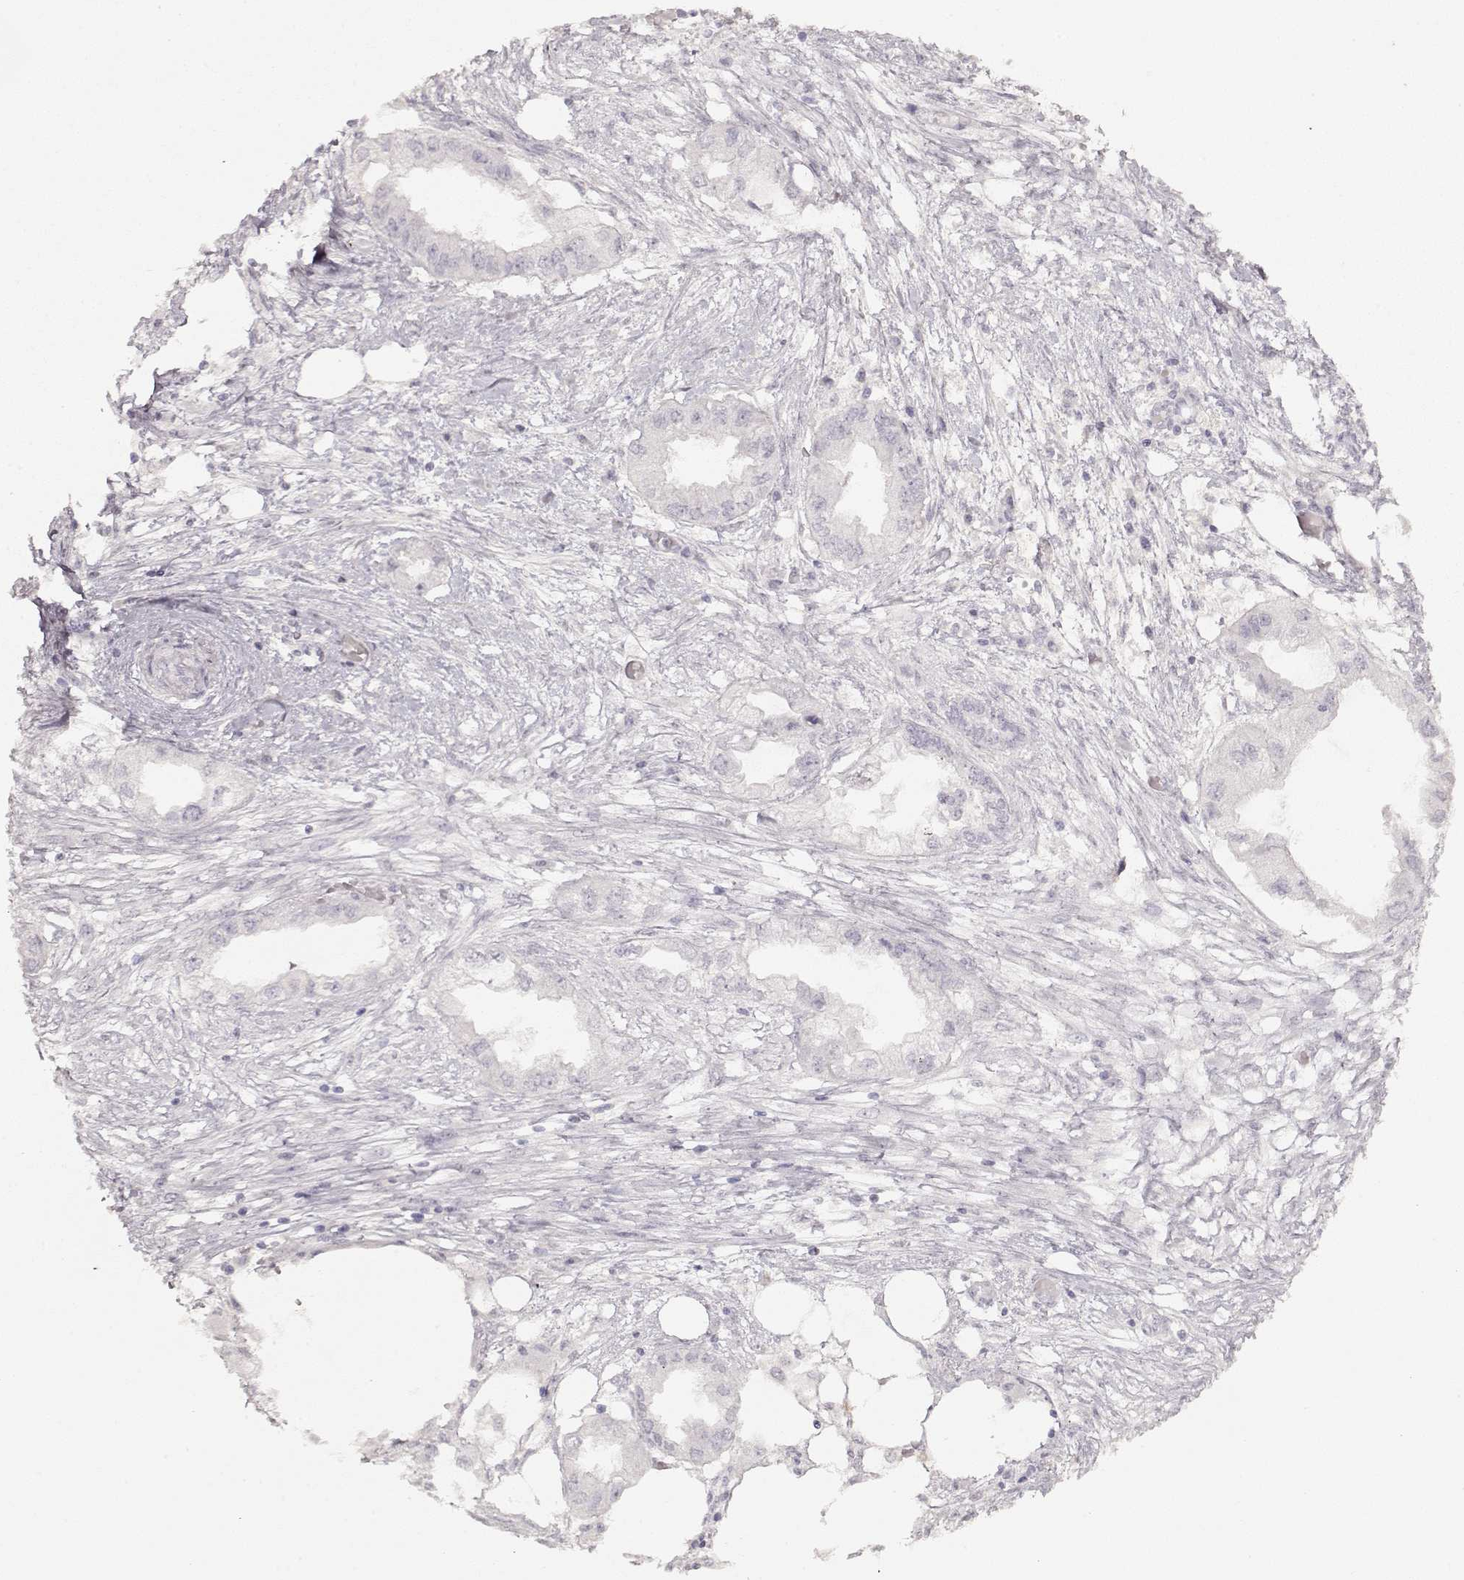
{"staining": {"intensity": "negative", "quantity": "none", "location": "none"}, "tissue": "endometrial cancer", "cell_type": "Tumor cells", "image_type": "cancer", "snomed": [{"axis": "morphology", "description": "Adenocarcinoma, NOS"}, {"axis": "morphology", "description": "Adenocarcinoma, metastatic, NOS"}, {"axis": "topography", "description": "Adipose tissue"}, {"axis": "topography", "description": "Endometrium"}], "caption": "Tumor cells show no significant expression in adenocarcinoma (endometrial).", "gene": "S100B", "patient": {"sex": "female", "age": 67}}